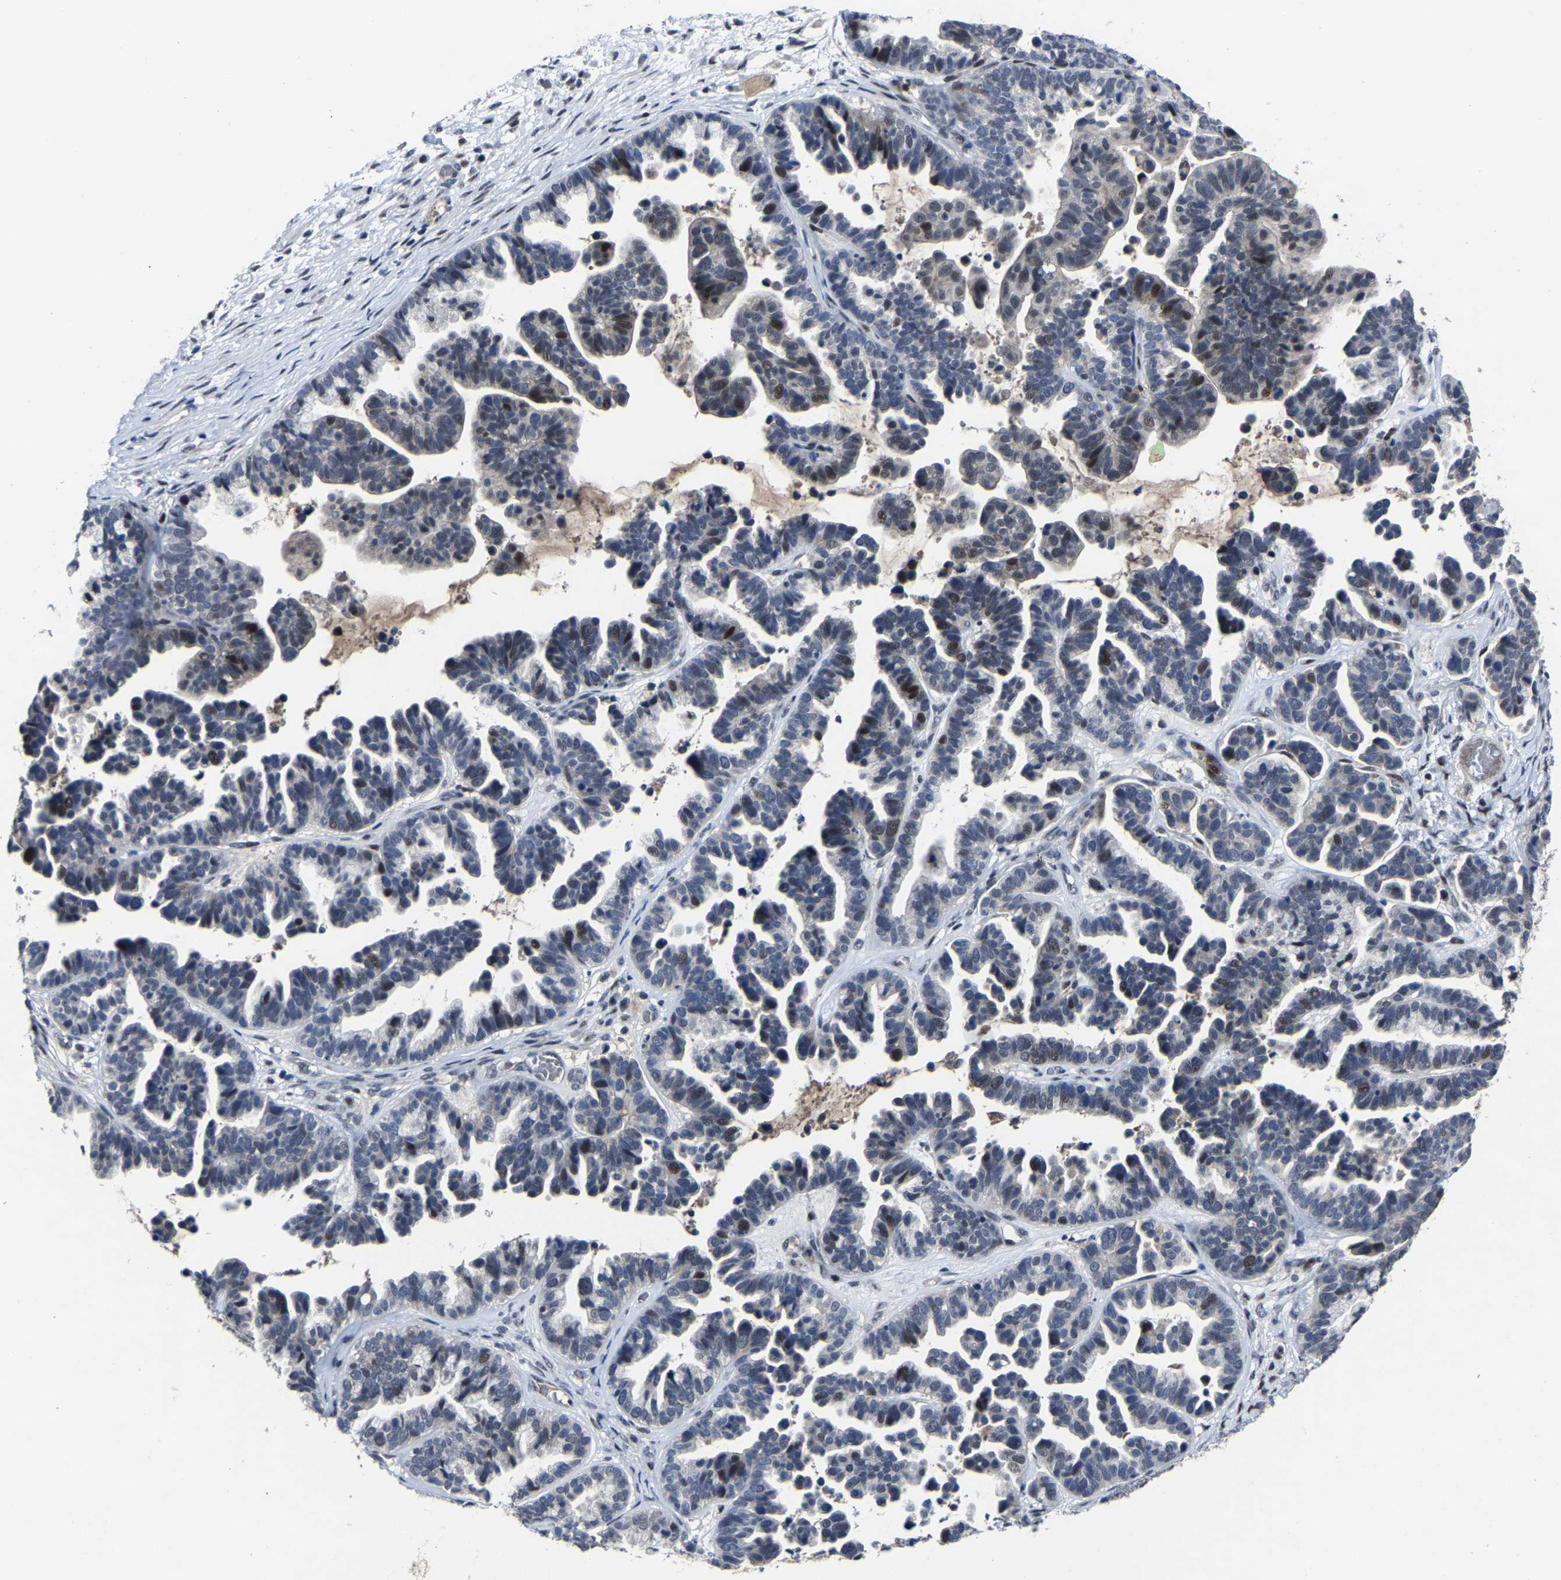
{"staining": {"intensity": "strong", "quantity": "<25%", "location": "nuclear"}, "tissue": "ovarian cancer", "cell_type": "Tumor cells", "image_type": "cancer", "snomed": [{"axis": "morphology", "description": "Cystadenocarcinoma, serous, NOS"}, {"axis": "topography", "description": "Ovary"}], "caption": "Tumor cells exhibit medium levels of strong nuclear staining in about <25% of cells in ovarian serous cystadenocarcinoma.", "gene": "LSM8", "patient": {"sex": "female", "age": 56}}